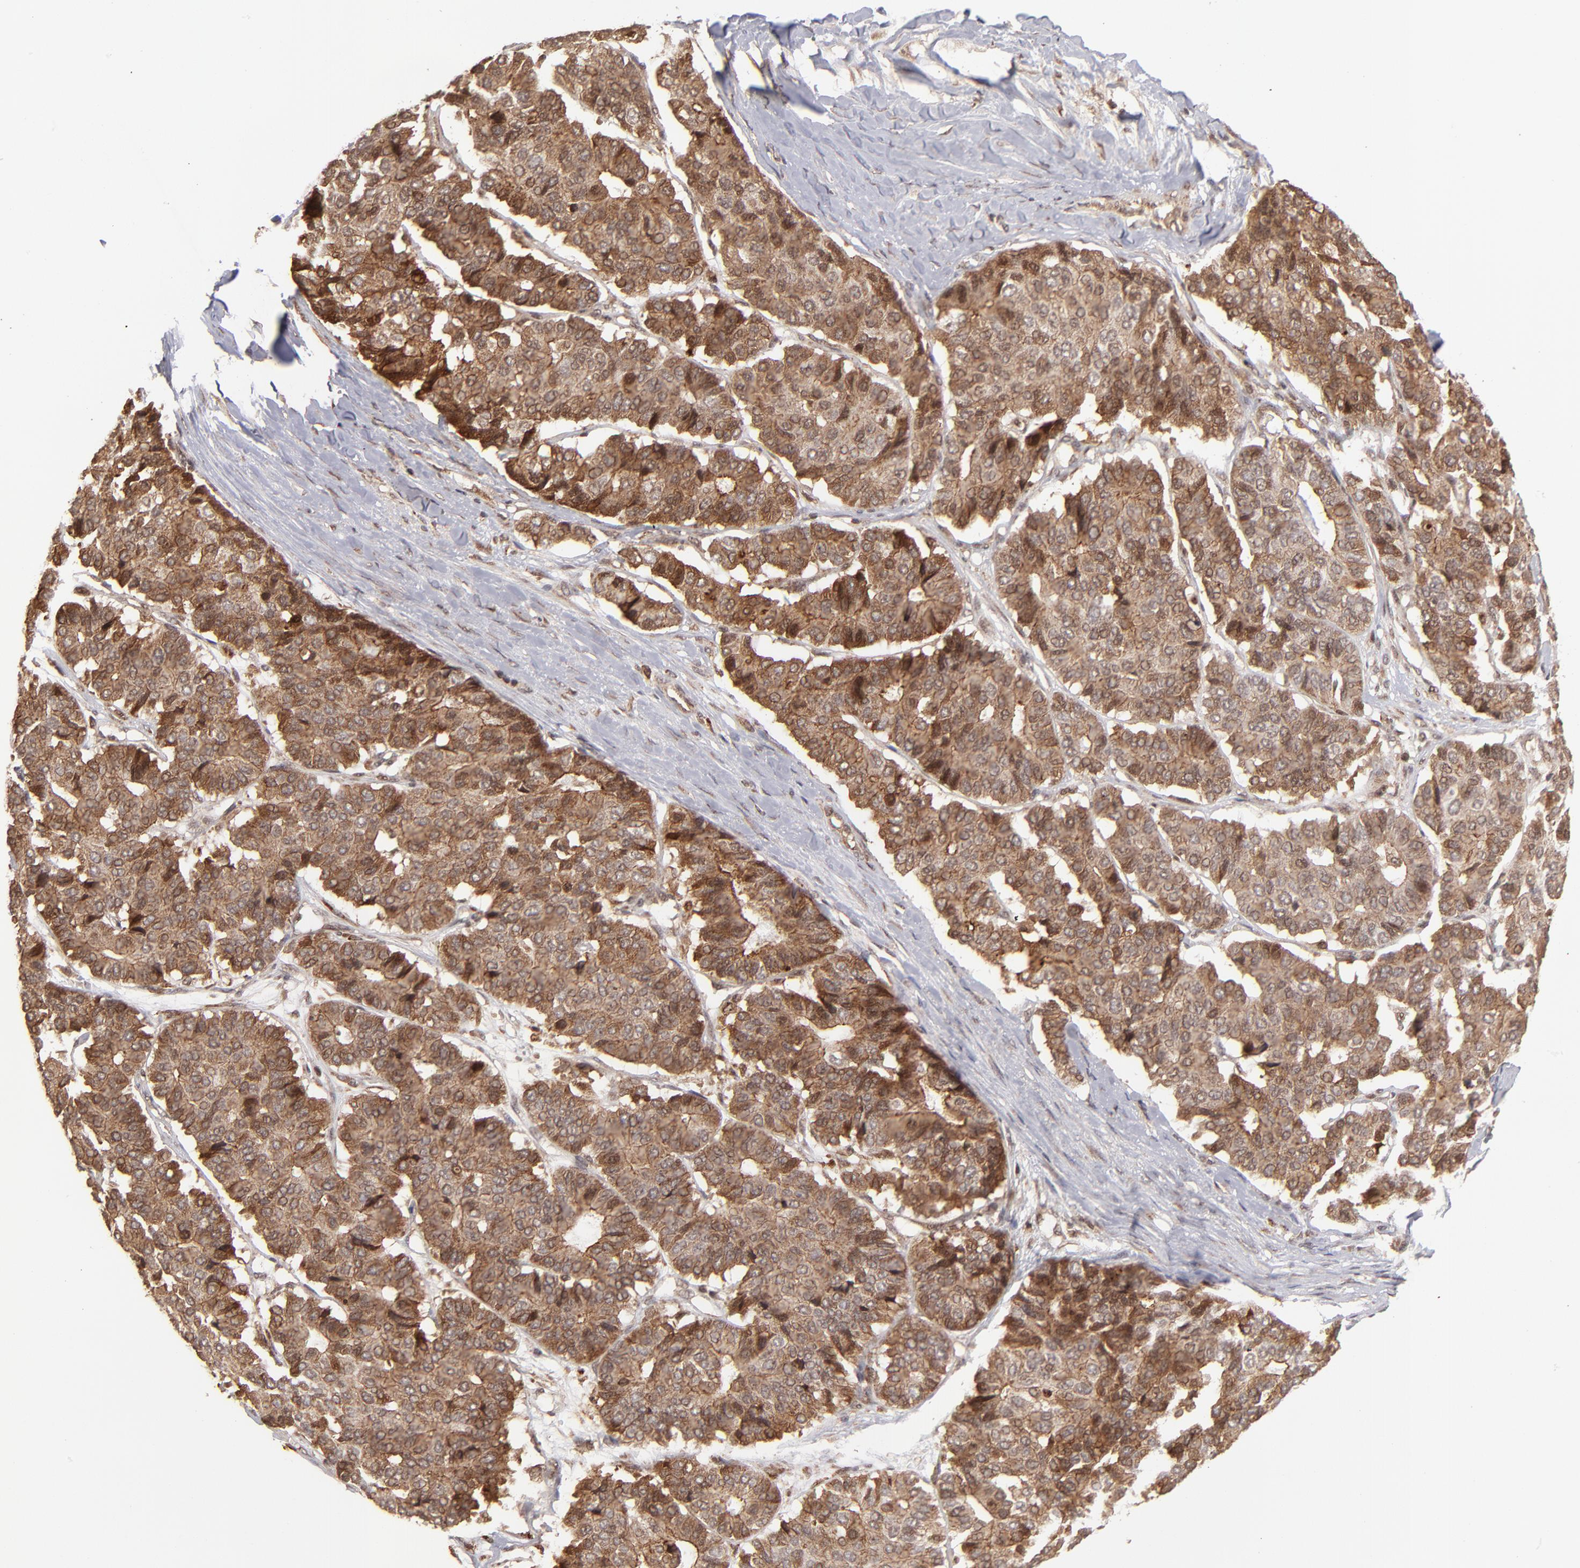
{"staining": {"intensity": "strong", "quantity": ">75%", "location": "cytoplasmic/membranous,nuclear"}, "tissue": "pancreatic cancer", "cell_type": "Tumor cells", "image_type": "cancer", "snomed": [{"axis": "morphology", "description": "Adenocarcinoma, NOS"}, {"axis": "topography", "description": "Pancreas"}], "caption": "Adenocarcinoma (pancreatic) stained with DAB immunohistochemistry demonstrates high levels of strong cytoplasmic/membranous and nuclear positivity in about >75% of tumor cells.", "gene": "RGS6", "patient": {"sex": "male", "age": 50}}